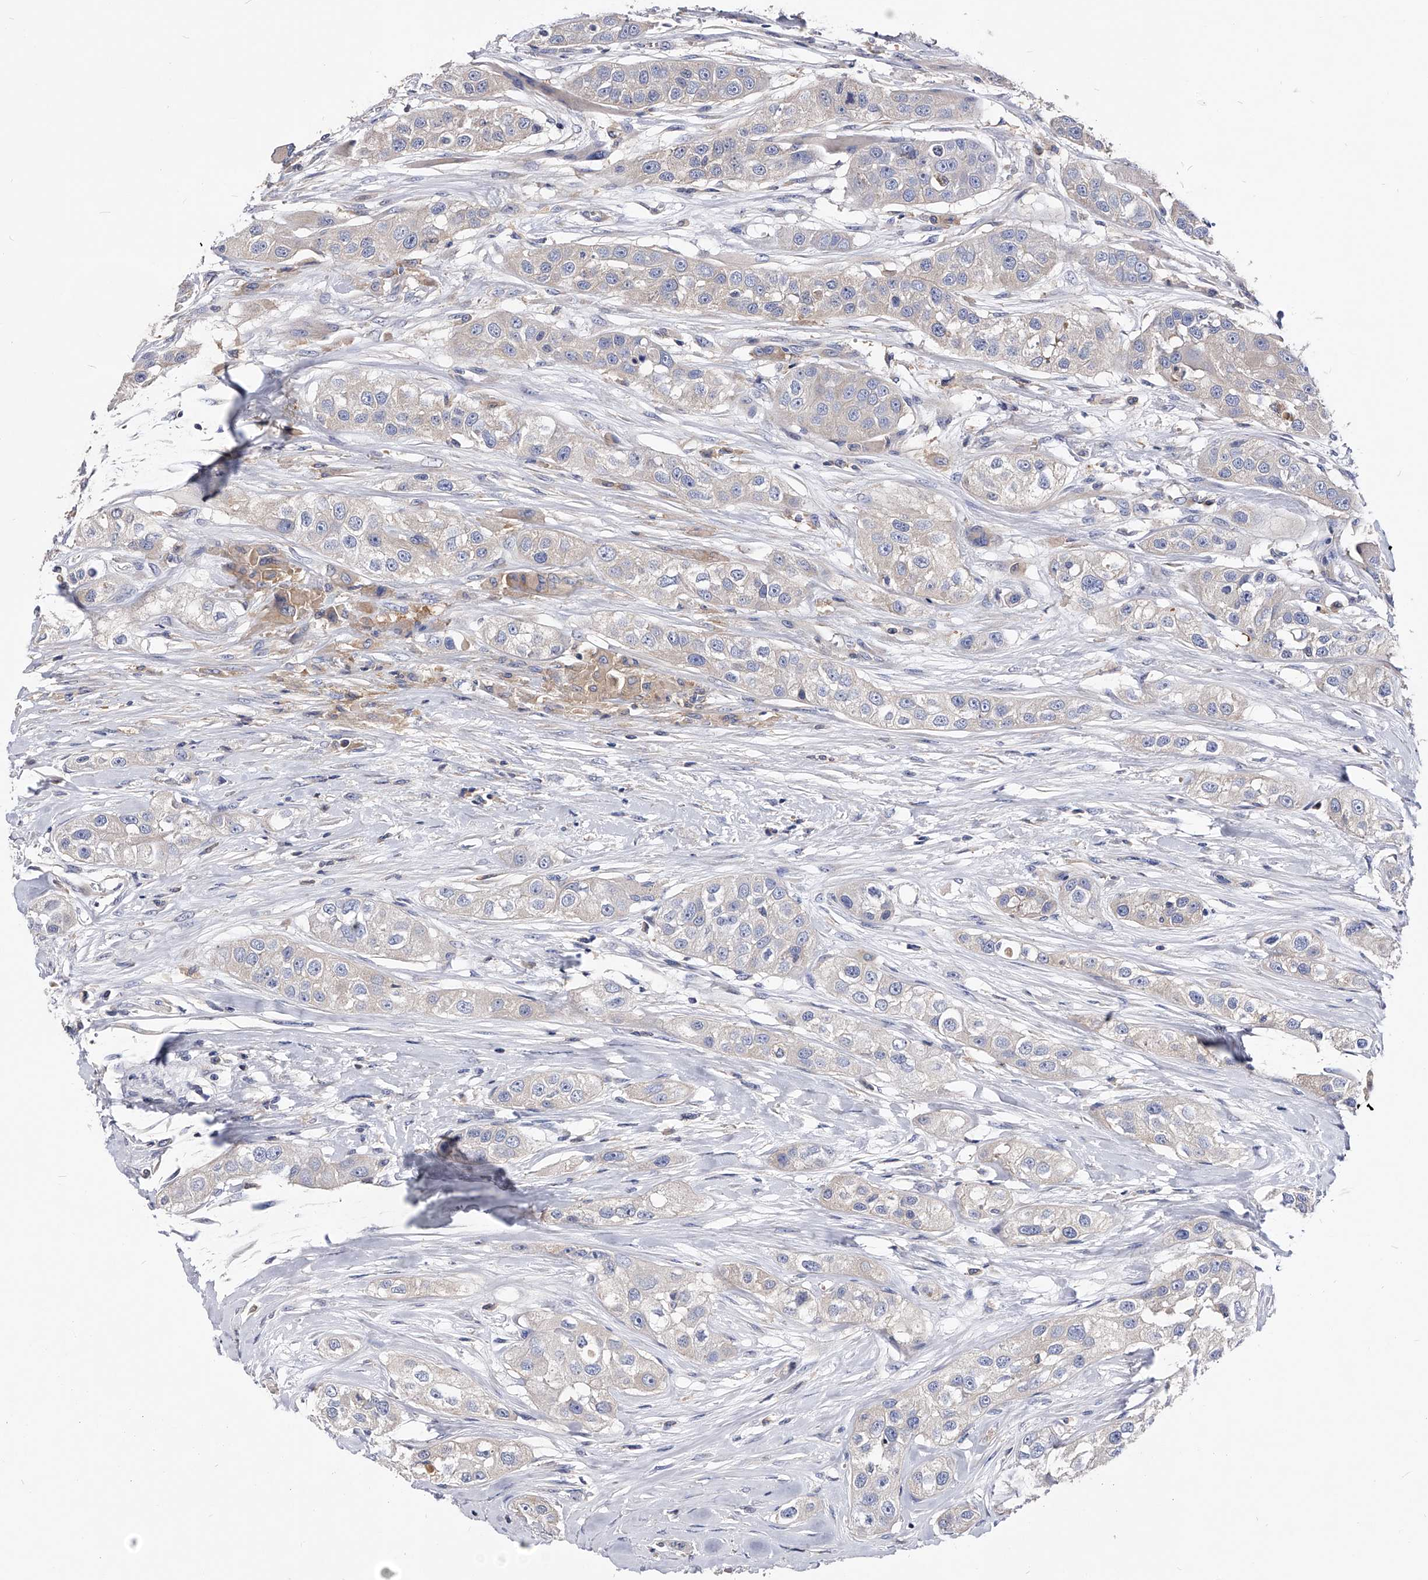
{"staining": {"intensity": "negative", "quantity": "none", "location": "none"}, "tissue": "head and neck cancer", "cell_type": "Tumor cells", "image_type": "cancer", "snomed": [{"axis": "morphology", "description": "Normal tissue, NOS"}, {"axis": "morphology", "description": "Squamous cell carcinoma, NOS"}, {"axis": "topography", "description": "Skeletal muscle"}, {"axis": "topography", "description": "Head-Neck"}], "caption": "Head and neck cancer was stained to show a protein in brown. There is no significant positivity in tumor cells.", "gene": "APEH", "patient": {"sex": "male", "age": 51}}